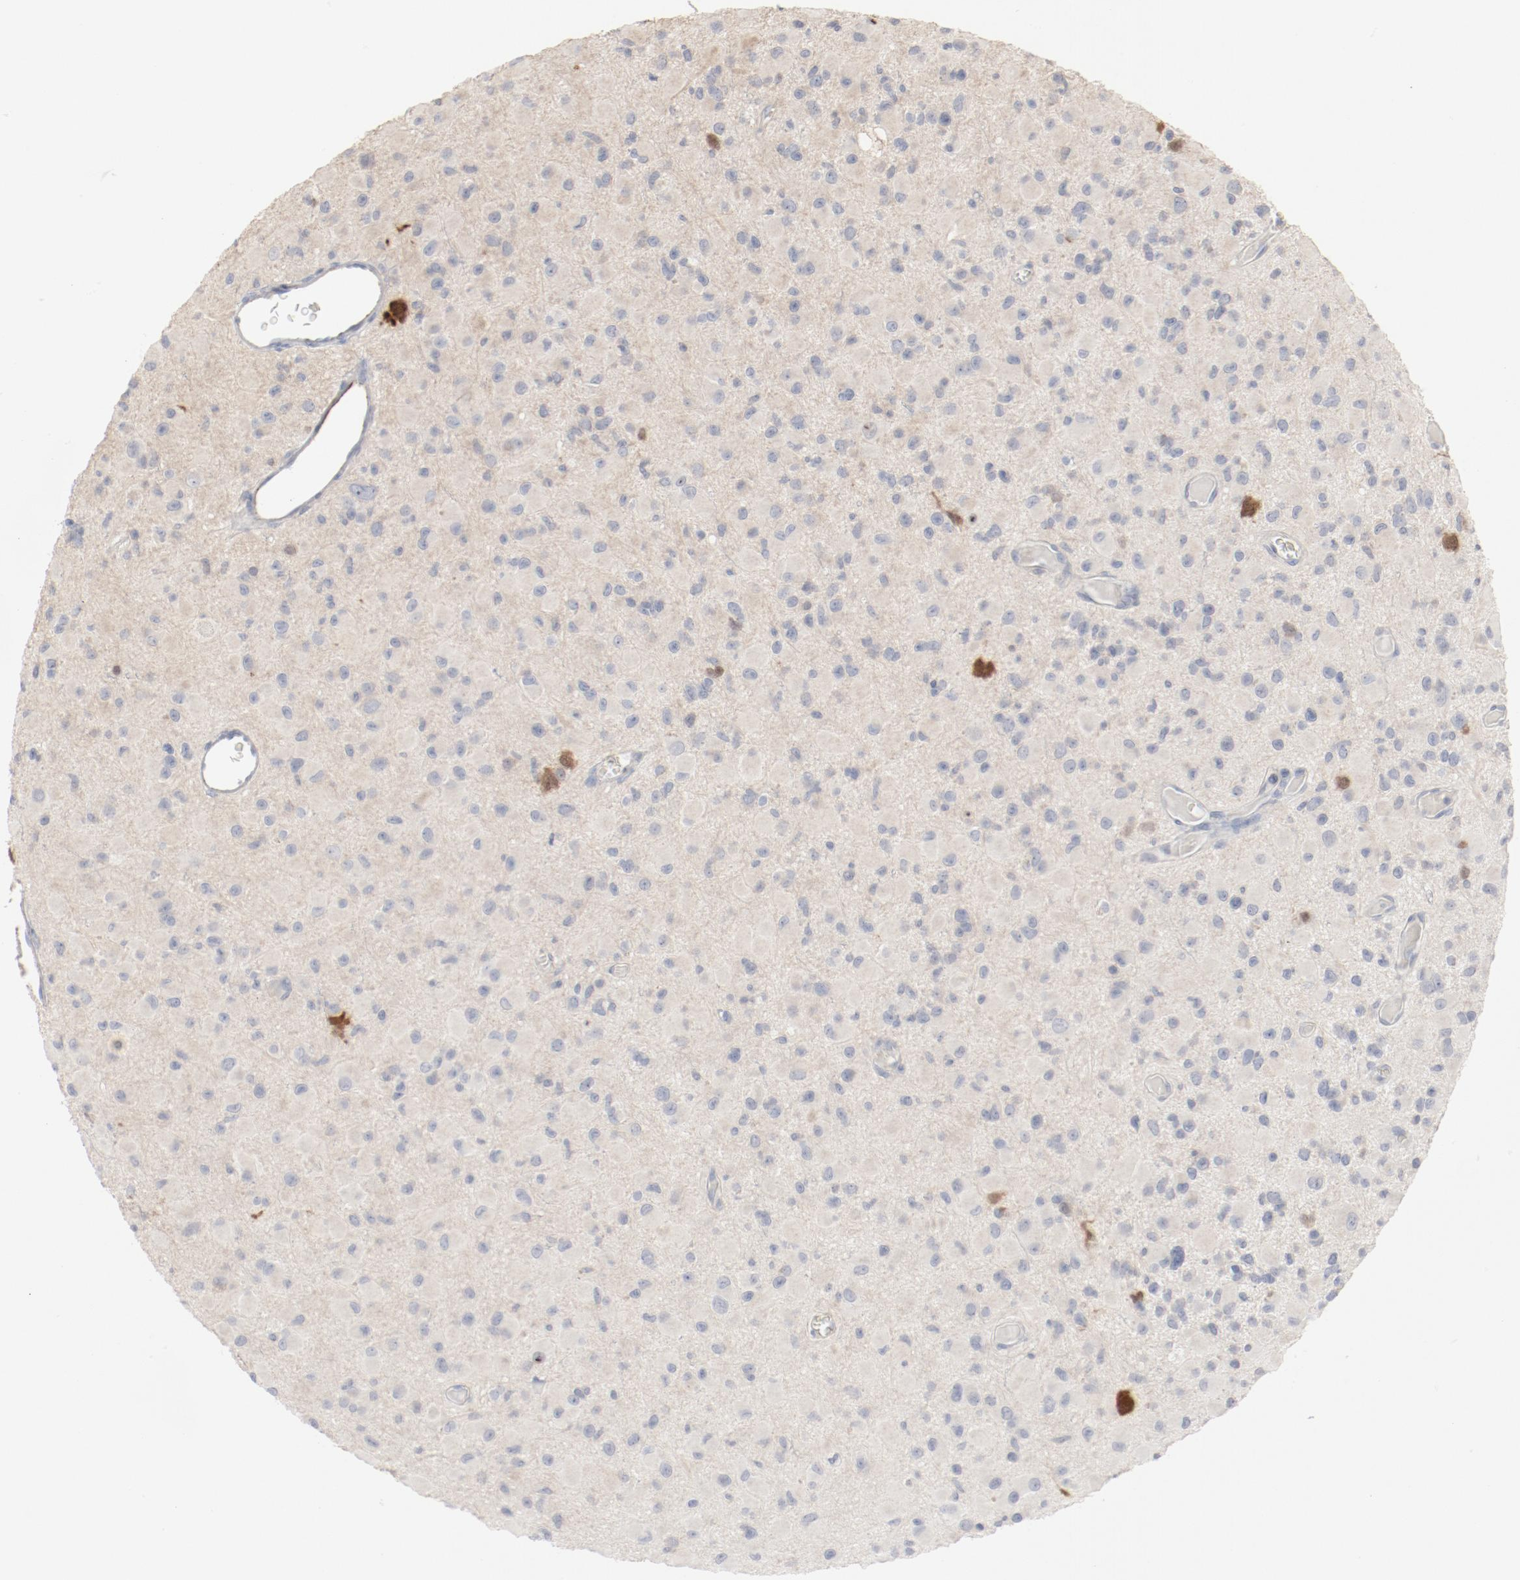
{"staining": {"intensity": "negative", "quantity": "none", "location": "none"}, "tissue": "glioma", "cell_type": "Tumor cells", "image_type": "cancer", "snomed": [{"axis": "morphology", "description": "Glioma, malignant, Low grade"}, {"axis": "topography", "description": "Brain"}], "caption": "IHC of malignant glioma (low-grade) exhibits no staining in tumor cells.", "gene": "CDK1", "patient": {"sex": "male", "age": 42}}